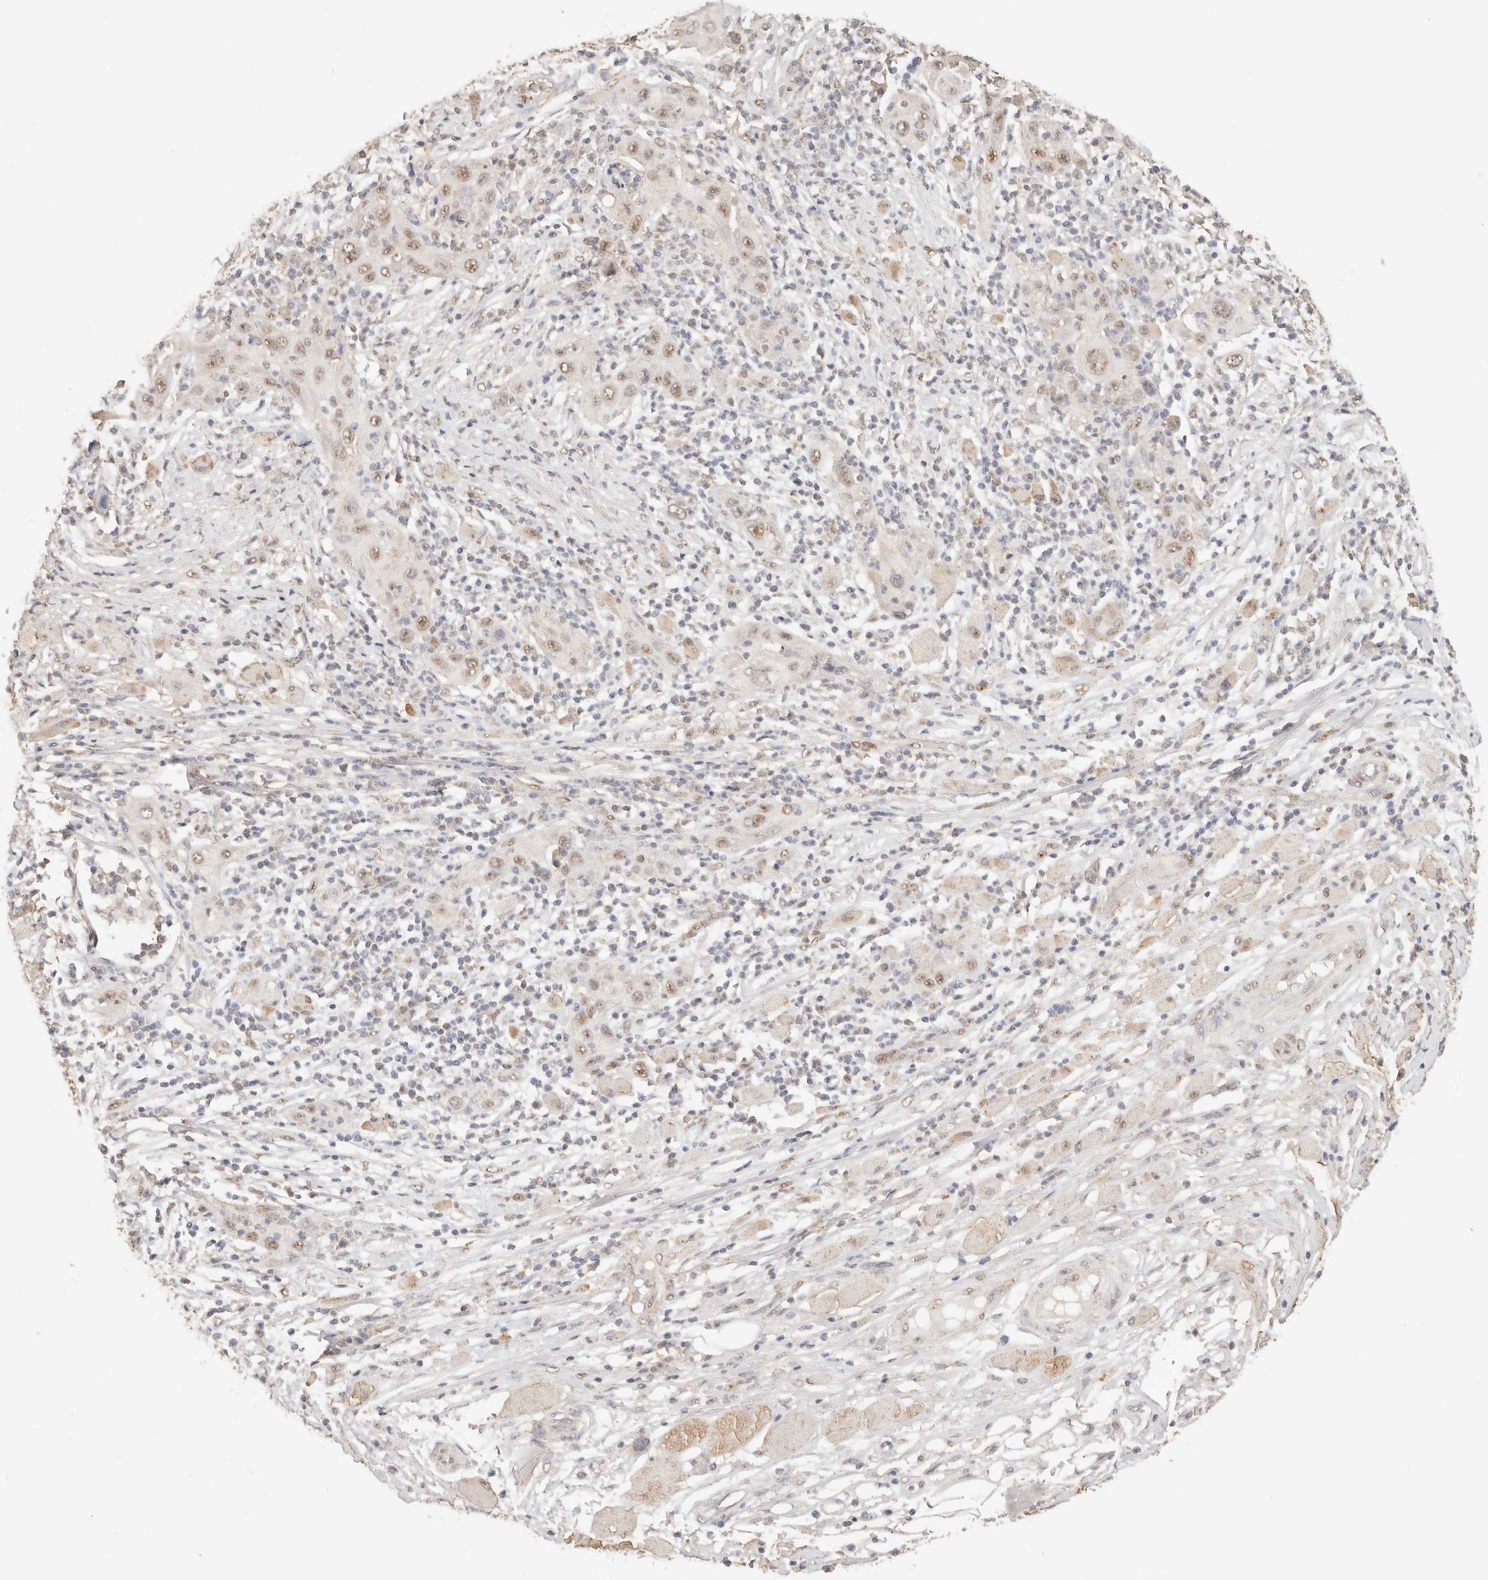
{"staining": {"intensity": "moderate", "quantity": ">75%", "location": "nuclear"}, "tissue": "skin cancer", "cell_type": "Tumor cells", "image_type": "cancer", "snomed": [{"axis": "morphology", "description": "Squamous cell carcinoma, NOS"}, {"axis": "topography", "description": "Skin"}], "caption": "Skin squamous cell carcinoma was stained to show a protein in brown. There is medium levels of moderate nuclear expression in about >75% of tumor cells.", "gene": "IL1R2", "patient": {"sex": "female", "age": 88}}